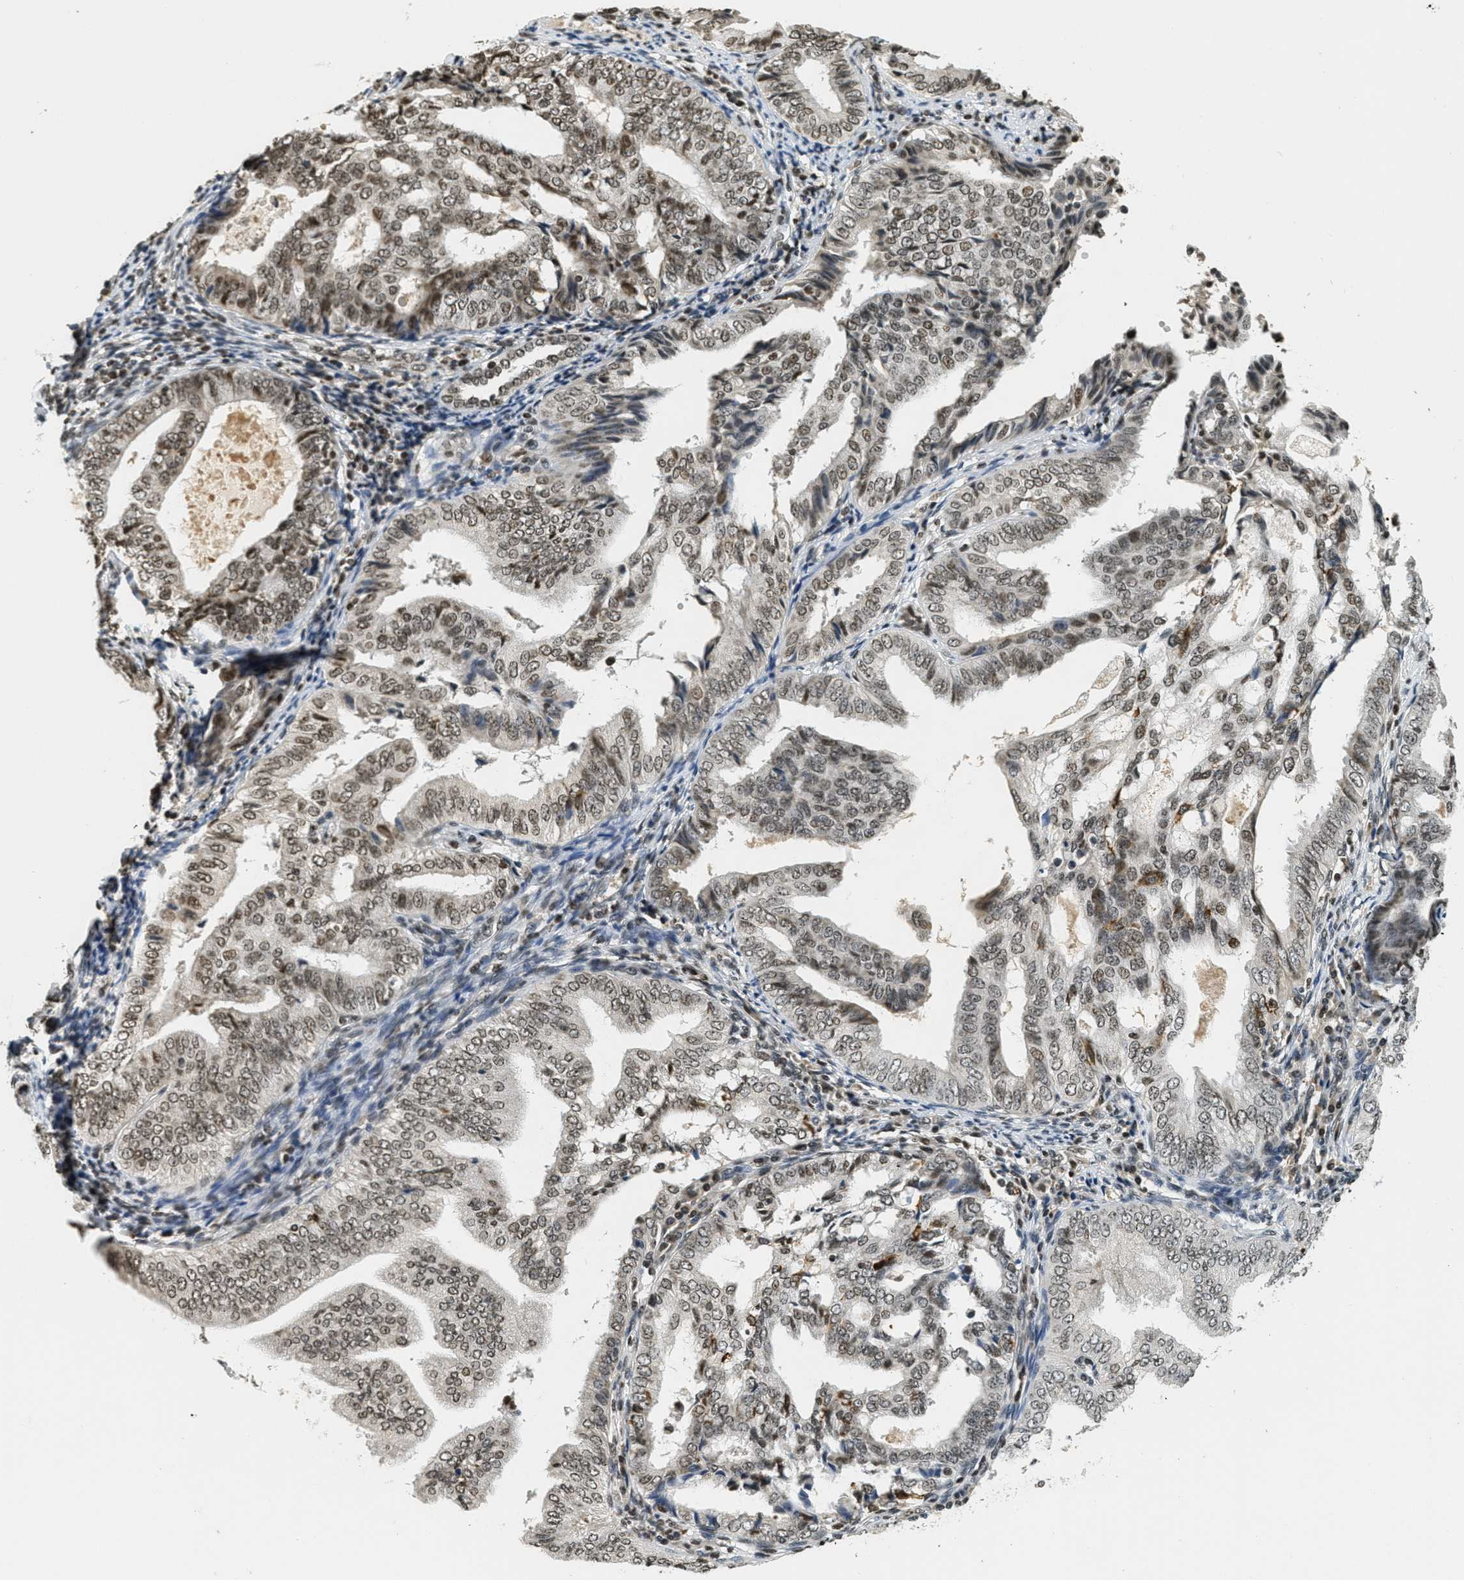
{"staining": {"intensity": "moderate", "quantity": ">75%", "location": "nuclear"}, "tissue": "endometrial cancer", "cell_type": "Tumor cells", "image_type": "cancer", "snomed": [{"axis": "morphology", "description": "Adenocarcinoma, NOS"}, {"axis": "topography", "description": "Endometrium"}], "caption": "Endometrial cancer (adenocarcinoma) stained with DAB IHC demonstrates medium levels of moderate nuclear staining in approximately >75% of tumor cells.", "gene": "LDB2", "patient": {"sex": "female", "age": 58}}